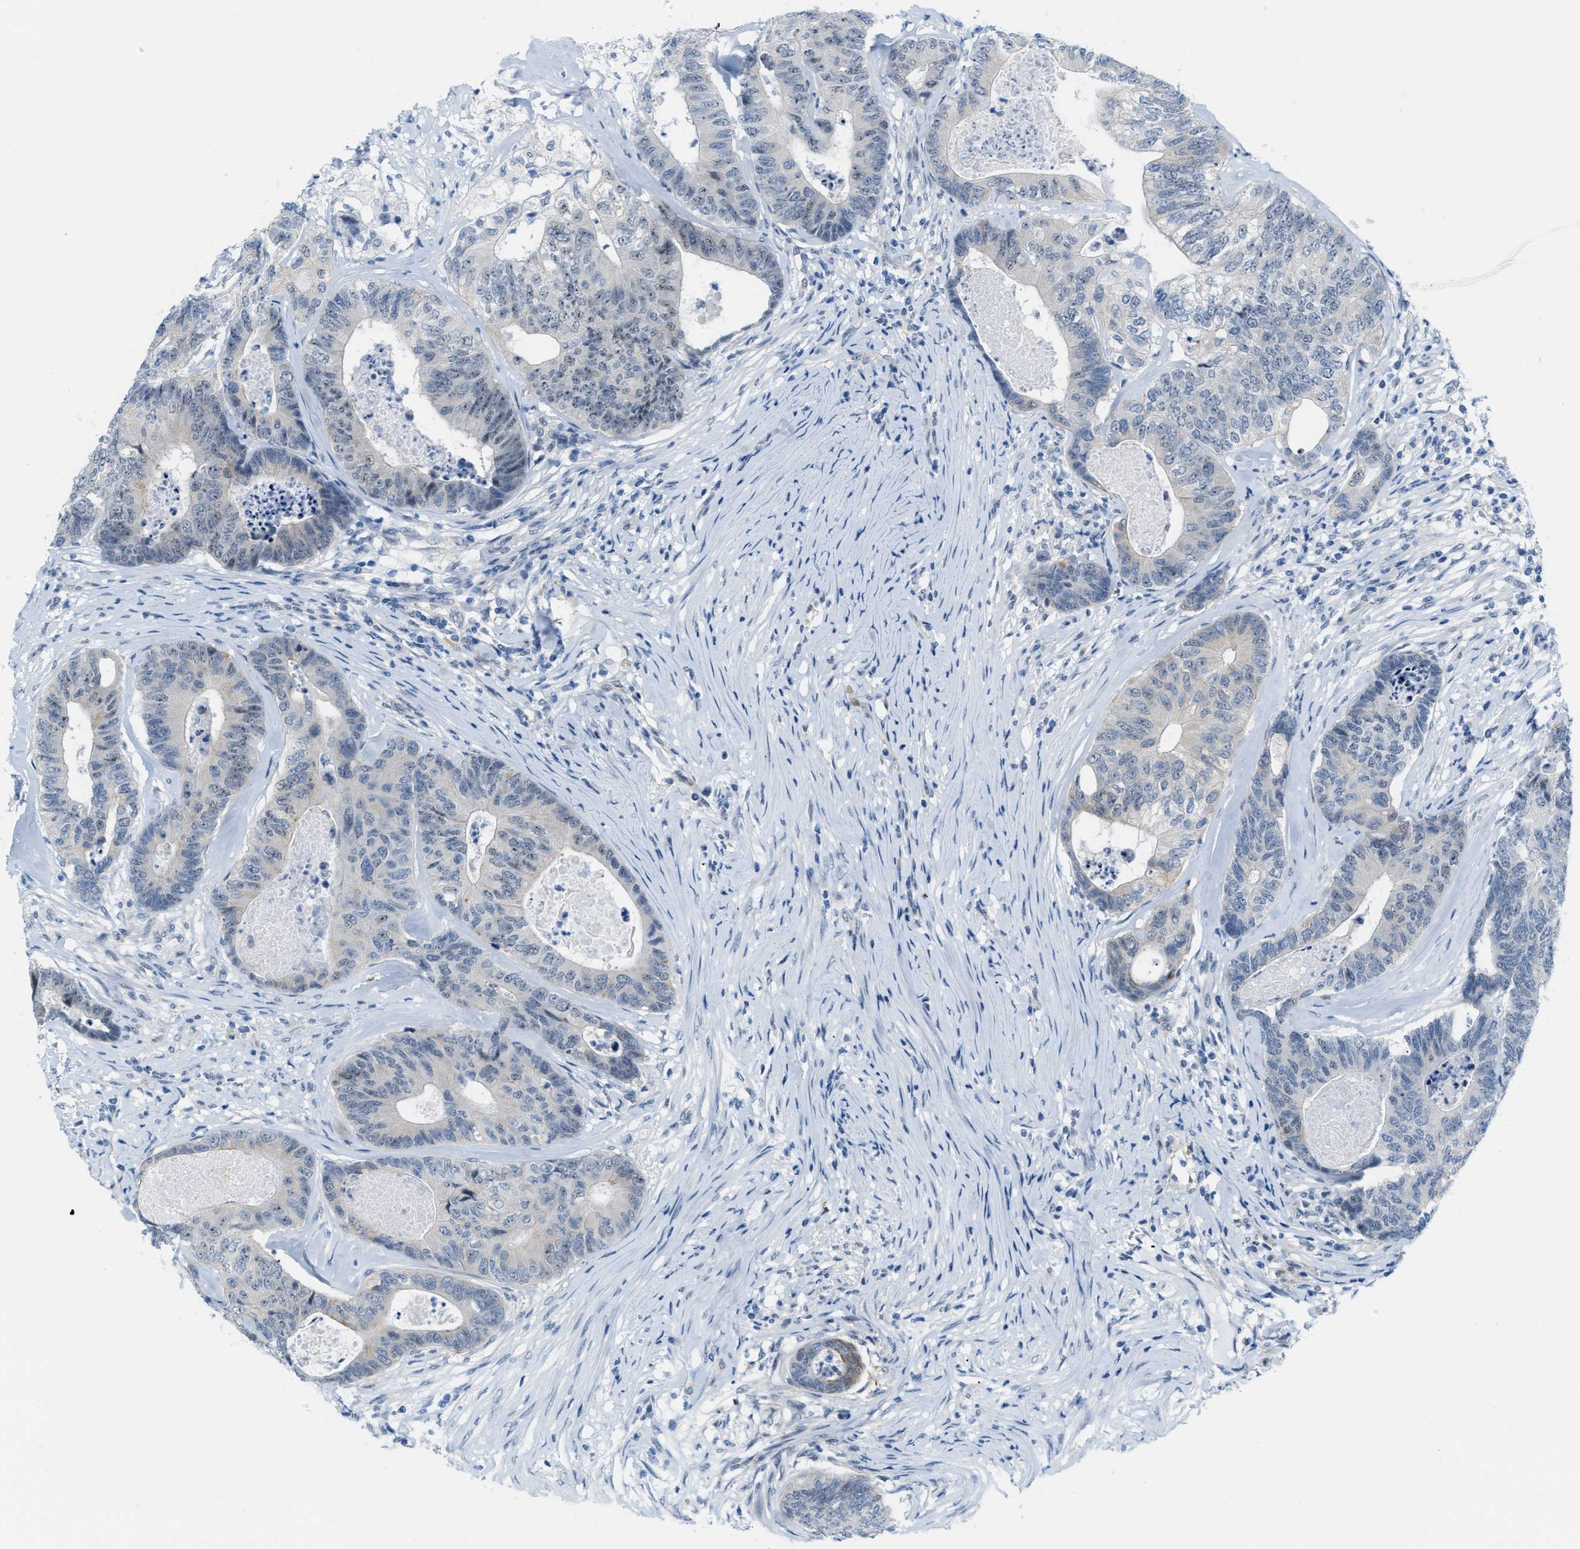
{"staining": {"intensity": "negative", "quantity": "none", "location": "none"}, "tissue": "colorectal cancer", "cell_type": "Tumor cells", "image_type": "cancer", "snomed": [{"axis": "morphology", "description": "Adenocarcinoma, NOS"}, {"axis": "topography", "description": "Colon"}], "caption": "Immunohistochemical staining of human colorectal cancer reveals no significant expression in tumor cells.", "gene": "PHRF1", "patient": {"sex": "female", "age": 67}}